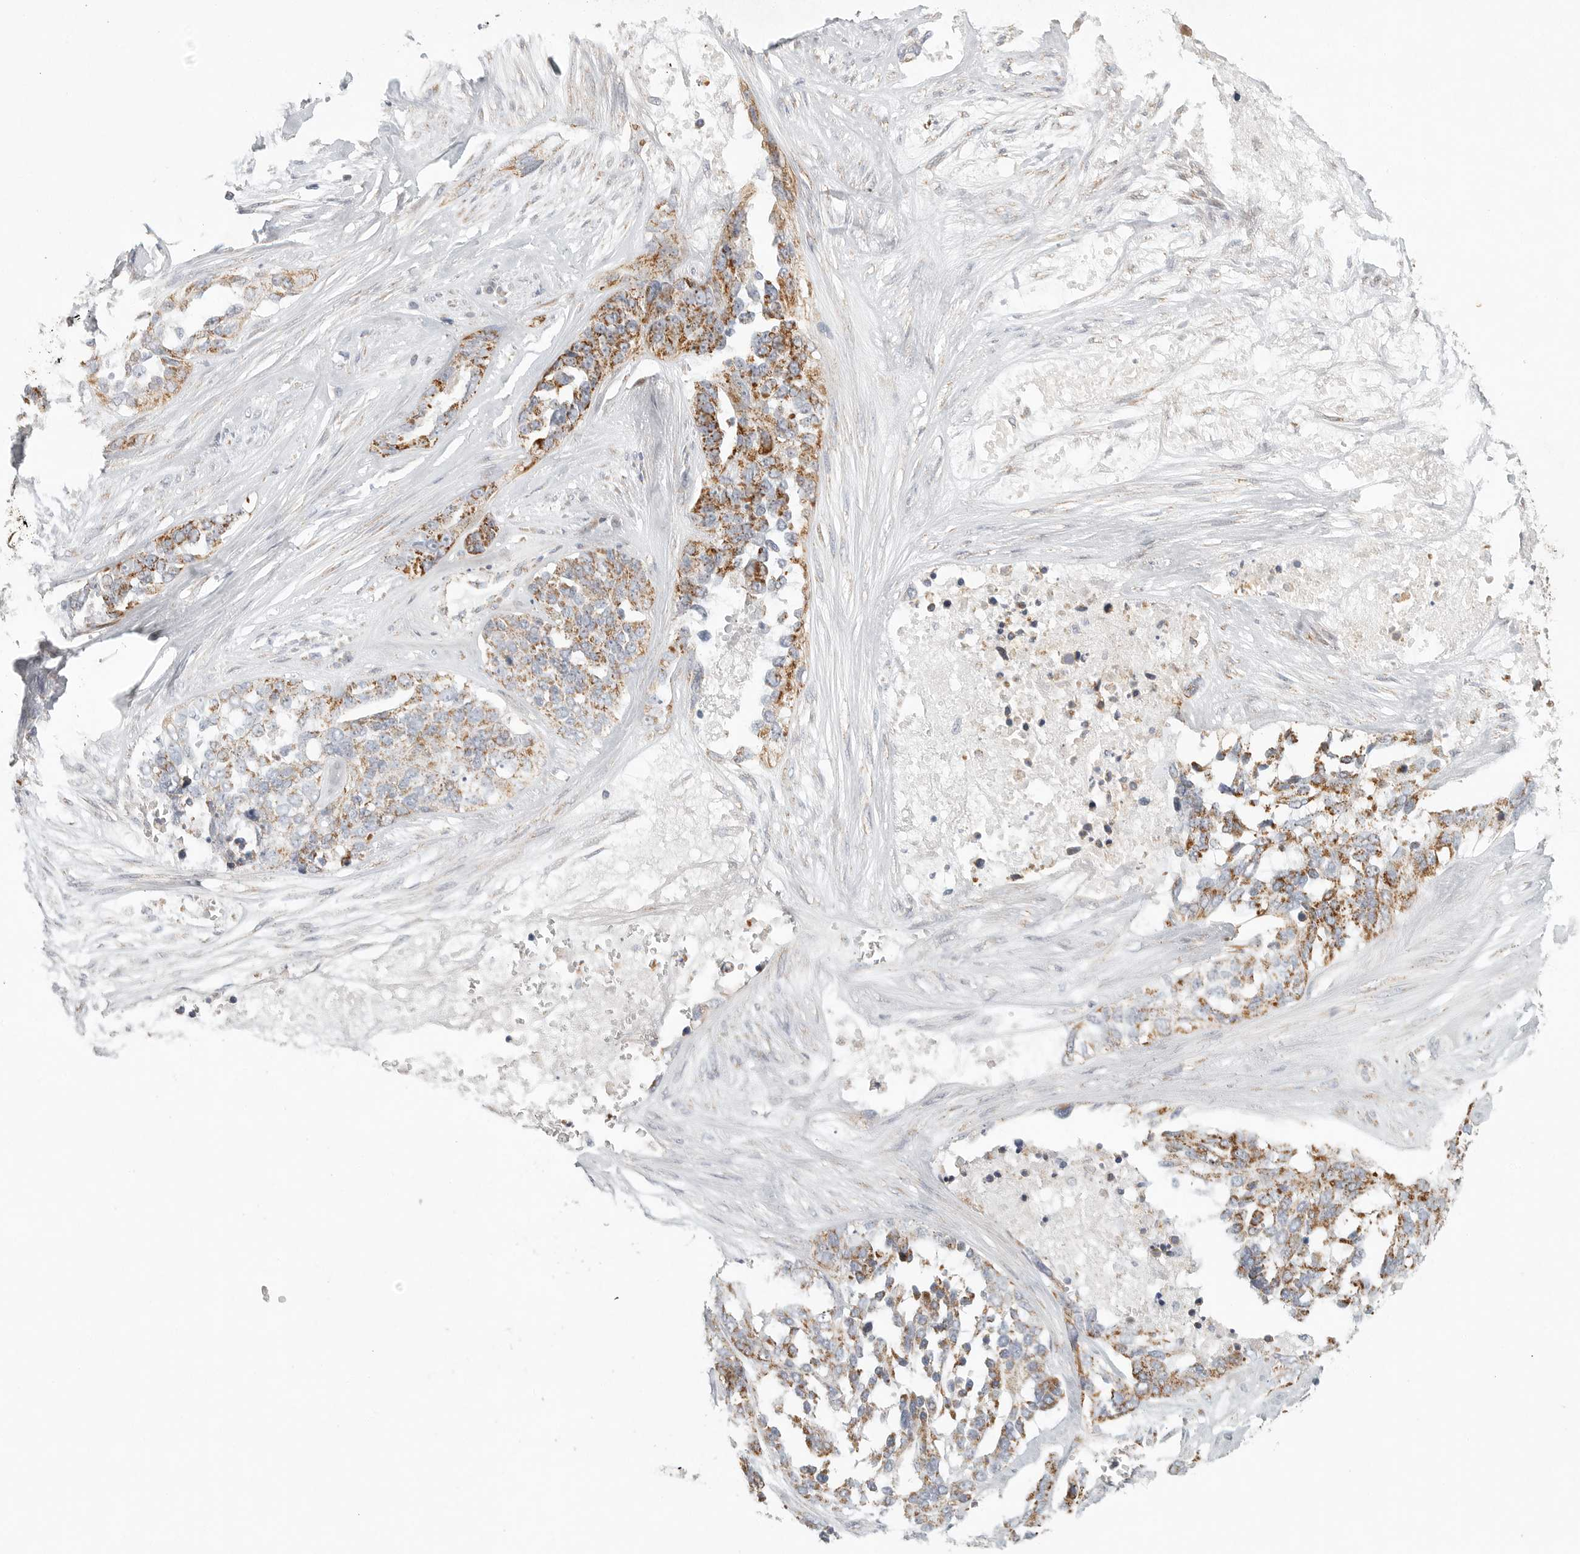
{"staining": {"intensity": "moderate", "quantity": ">75%", "location": "cytoplasmic/membranous"}, "tissue": "ovarian cancer", "cell_type": "Tumor cells", "image_type": "cancer", "snomed": [{"axis": "morphology", "description": "Cystadenocarcinoma, serous, NOS"}, {"axis": "topography", "description": "Ovary"}], "caption": "This is a micrograph of immunohistochemistry (IHC) staining of ovarian serous cystadenocarcinoma, which shows moderate positivity in the cytoplasmic/membranous of tumor cells.", "gene": "SLC25A26", "patient": {"sex": "female", "age": 44}}